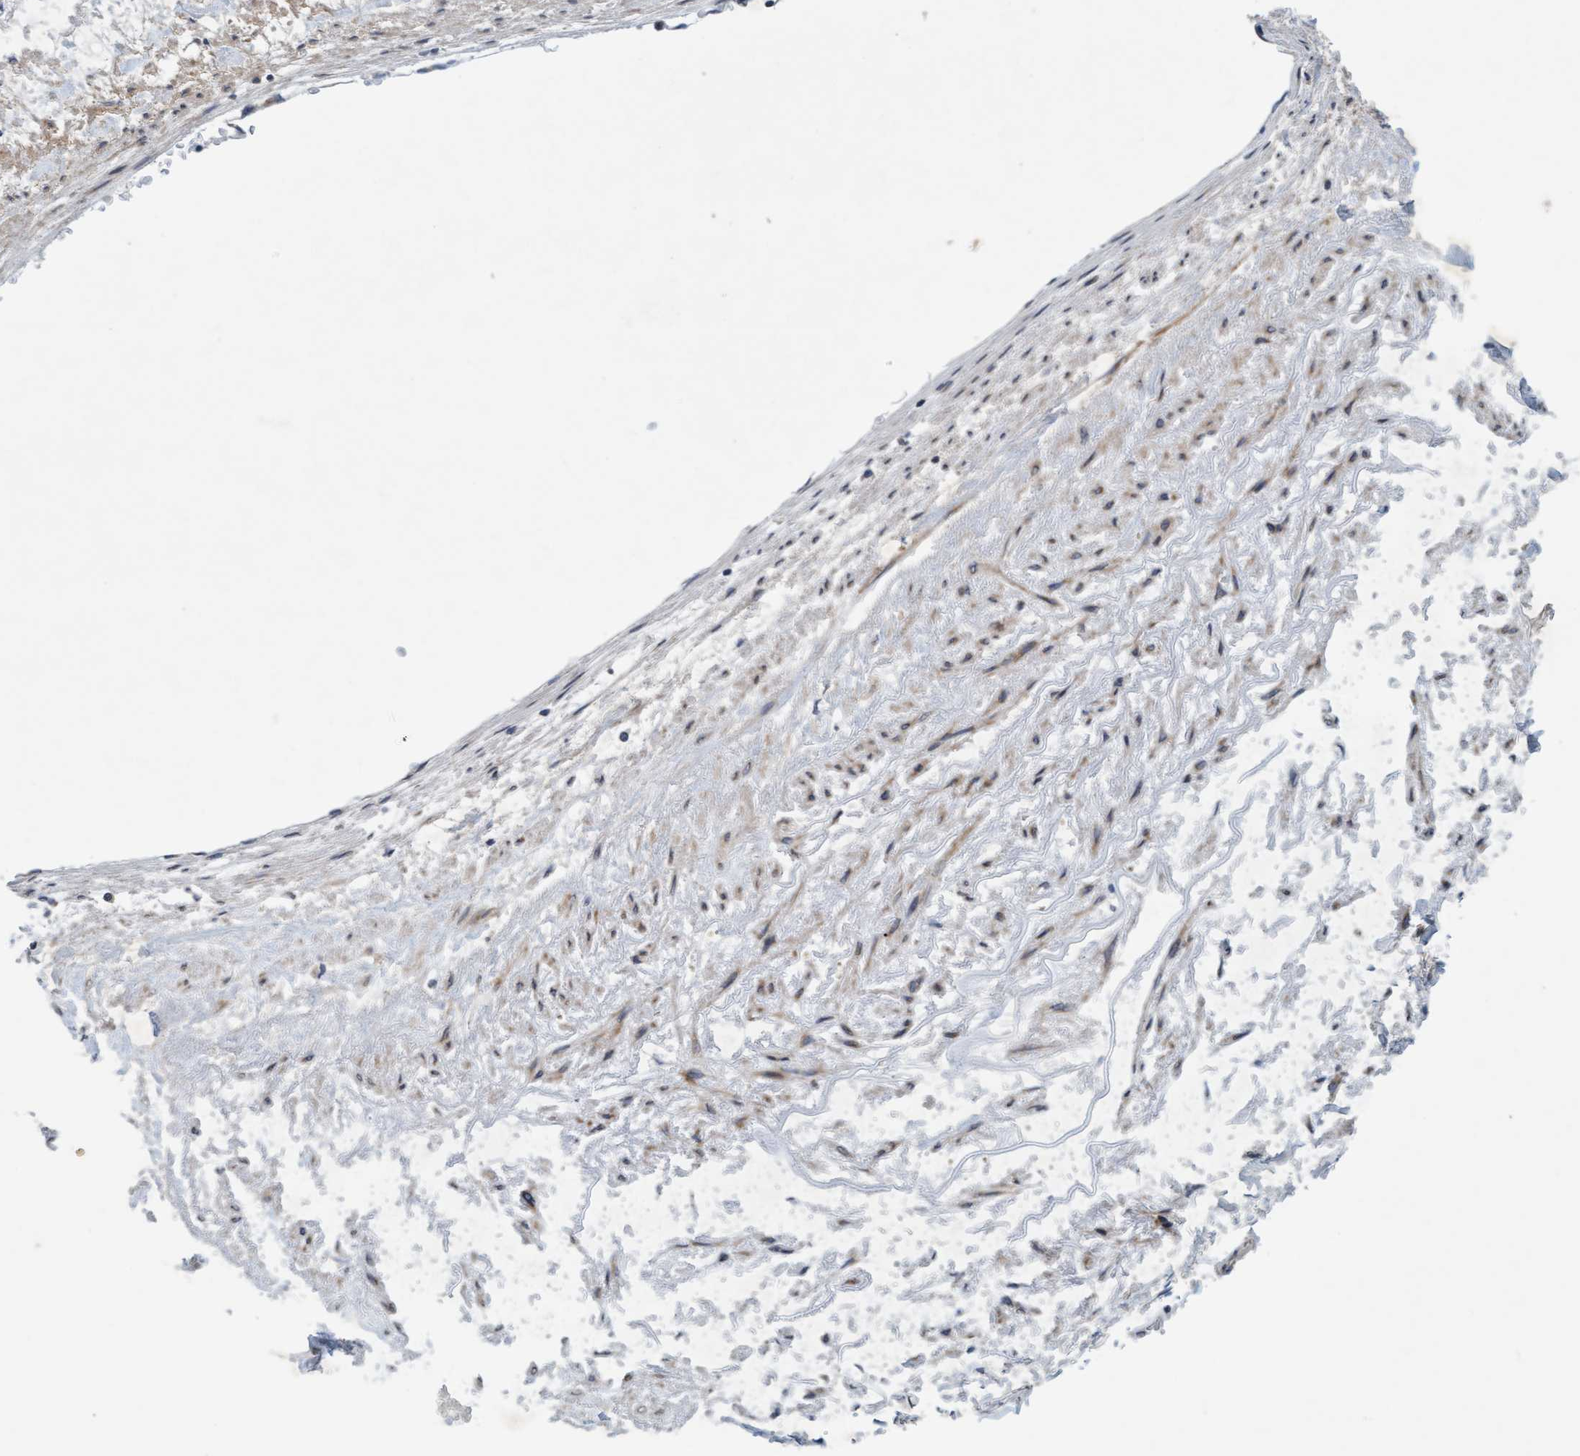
{"staining": {"intensity": "weak", "quantity": "<25%", "location": "cytoplasmic/membranous"}, "tissue": "adipose tissue", "cell_type": "Adipocytes", "image_type": "normal", "snomed": [{"axis": "morphology", "description": "Normal tissue, NOS"}, {"axis": "topography", "description": "Cartilage tissue"}, {"axis": "topography", "description": "Lung"}], "caption": "Immunohistochemical staining of normal adipose tissue displays no significant expression in adipocytes. (Brightfield microscopy of DAB (3,3'-diaminobenzidine) IHC at high magnification).", "gene": "DDHD2", "patient": {"sex": "female", "age": 77}}